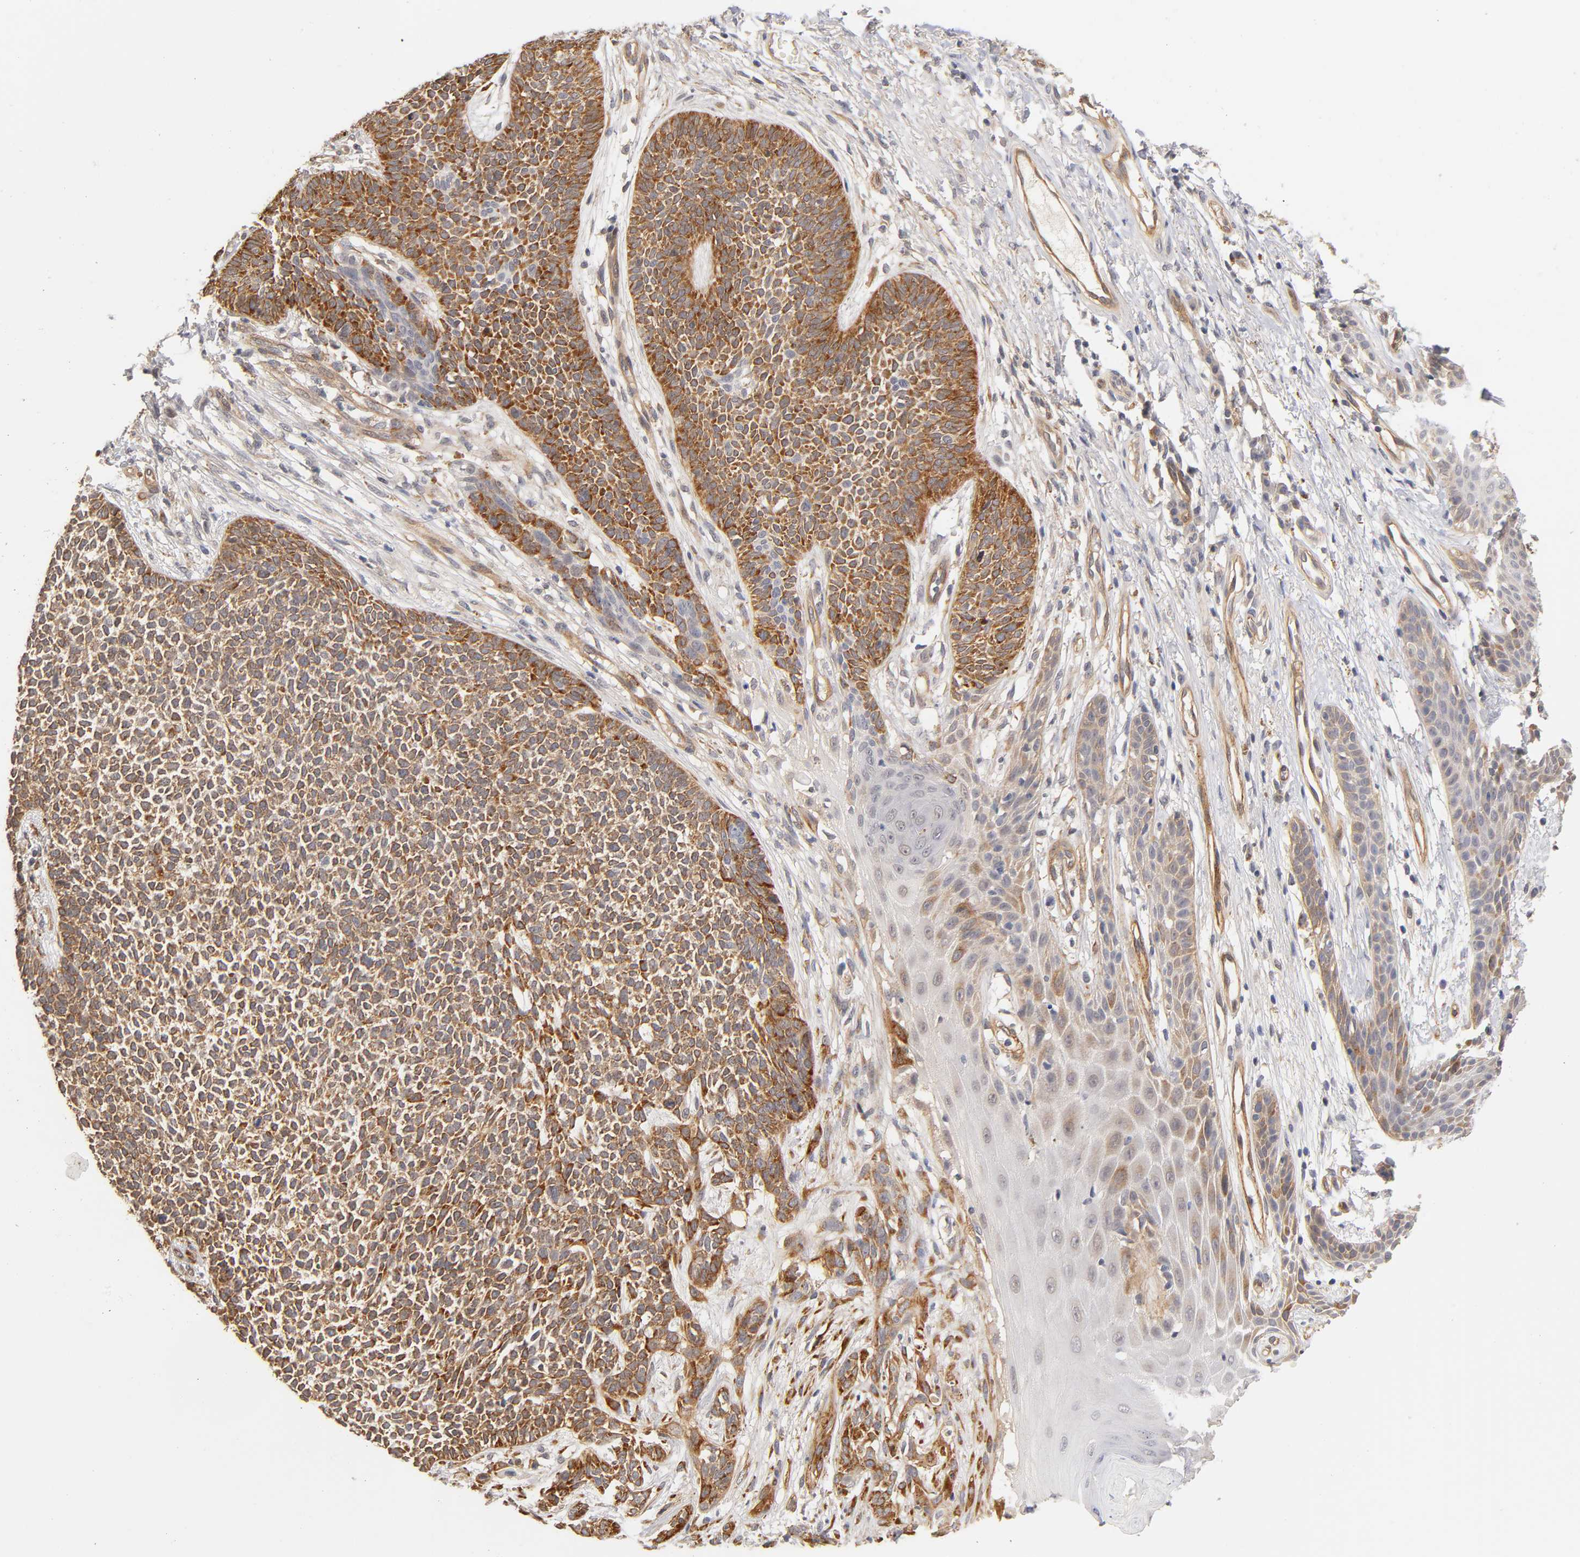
{"staining": {"intensity": "moderate", "quantity": ">75%", "location": "cytoplasmic/membranous"}, "tissue": "skin cancer", "cell_type": "Tumor cells", "image_type": "cancer", "snomed": [{"axis": "morphology", "description": "Basal cell carcinoma"}, {"axis": "topography", "description": "Skin"}], "caption": "Skin cancer stained with a brown dye reveals moderate cytoplasmic/membranous positive expression in about >75% of tumor cells.", "gene": "LAMB1", "patient": {"sex": "female", "age": 84}}